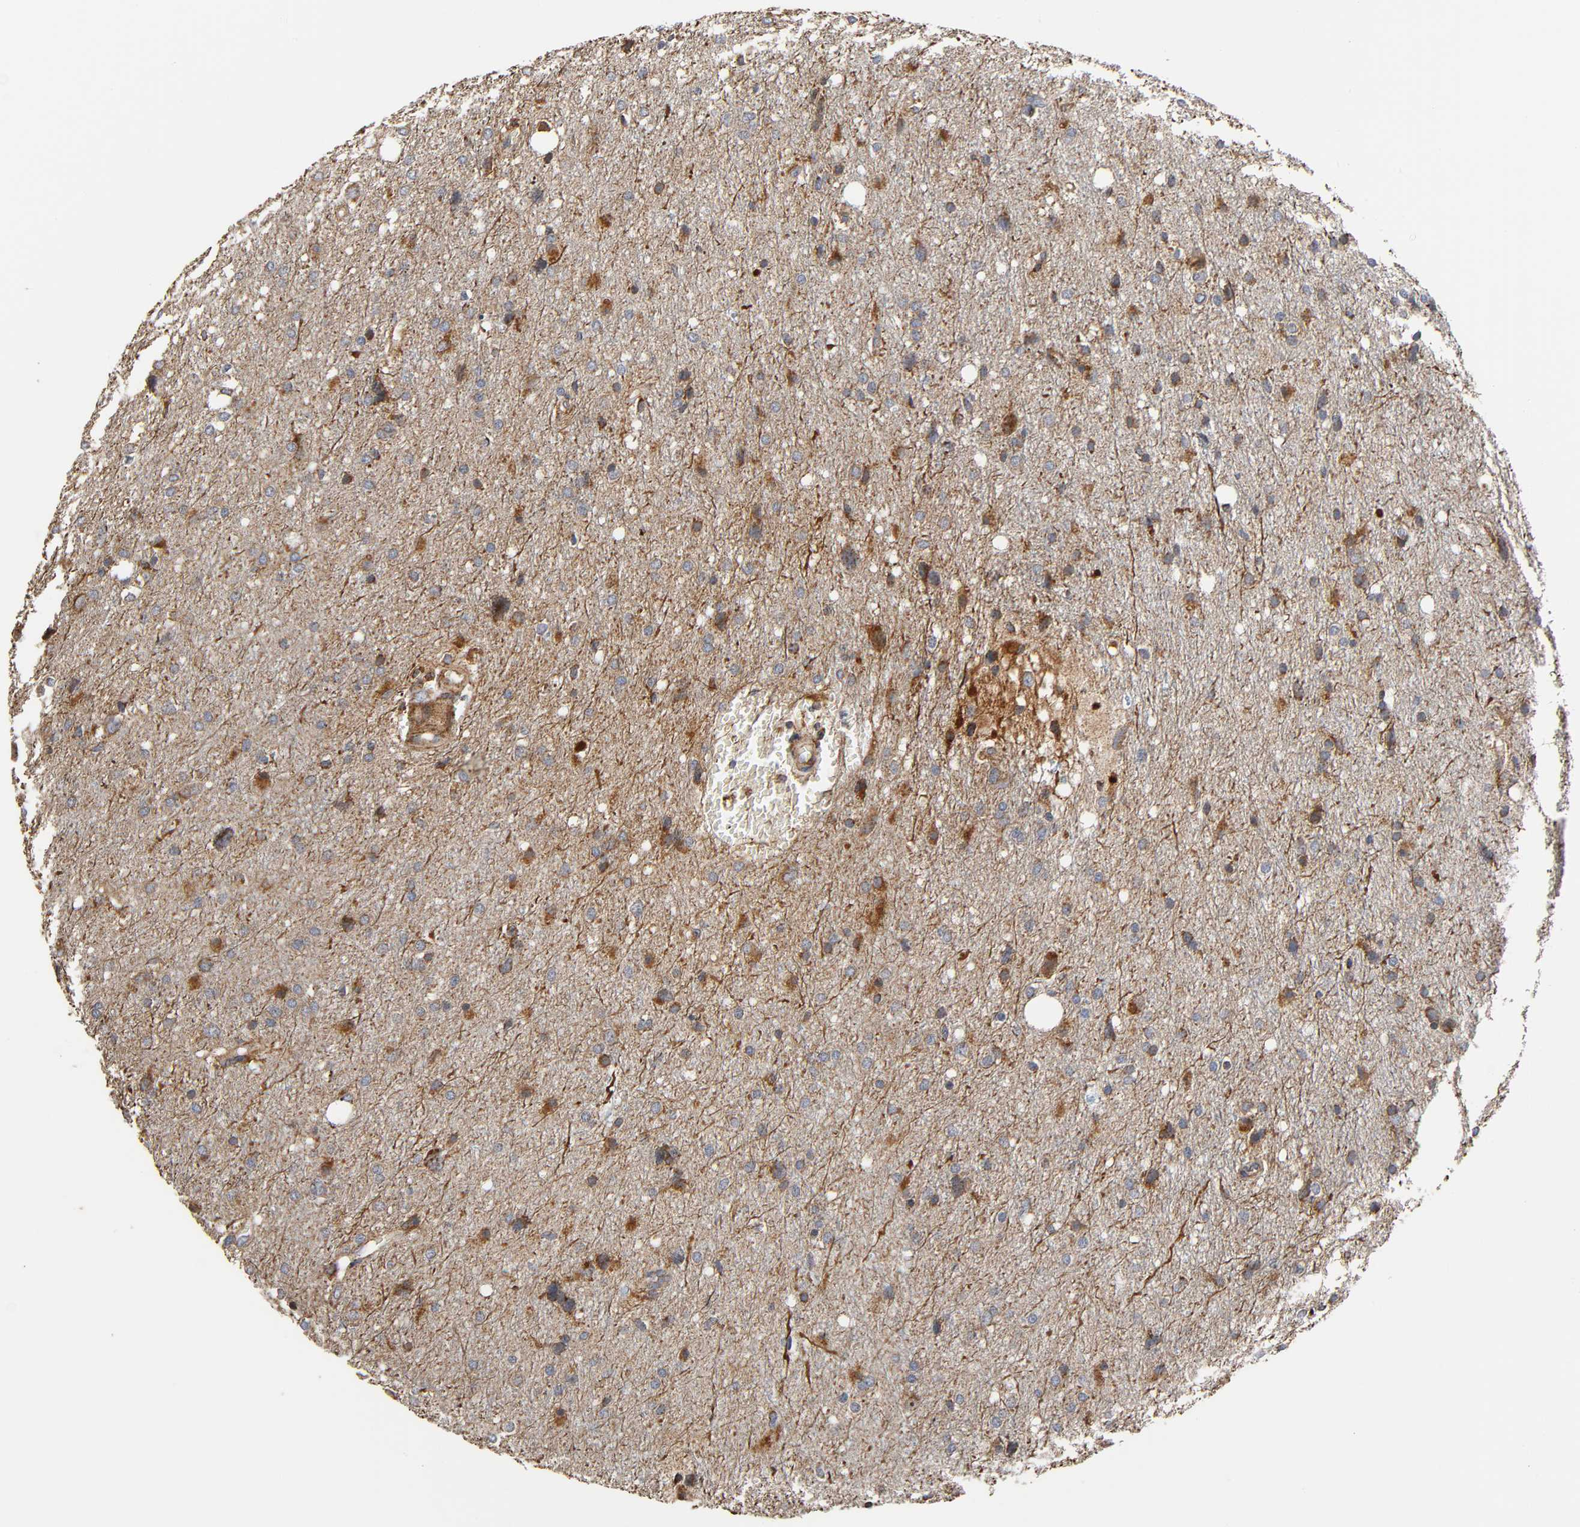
{"staining": {"intensity": "moderate", "quantity": "25%-75%", "location": "cytoplasmic/membranous"}, "tissue": "glioma", "cell_type": "Tumor cells", "image_type": "cancer", "snomed": [{"axis": "morphology", "description": "Glioma, malignant, High grade"}, {"axis": "topography", "description": "Brain"}], "caption": "IHC staining of high-grade glioma (malignant), which reveals medium levels of moderate cytoplasmic/membranous expression in about 25%-75% of tumor cells indicating moderate cytoplasmic/membranous protein expression. The staining was performed using DAB (brown) for protein detection and nuclei were counterstained in hematoxylin (blue).", "gene": "MAP3K1", "patient": {"sex": "female", "age": 59}}